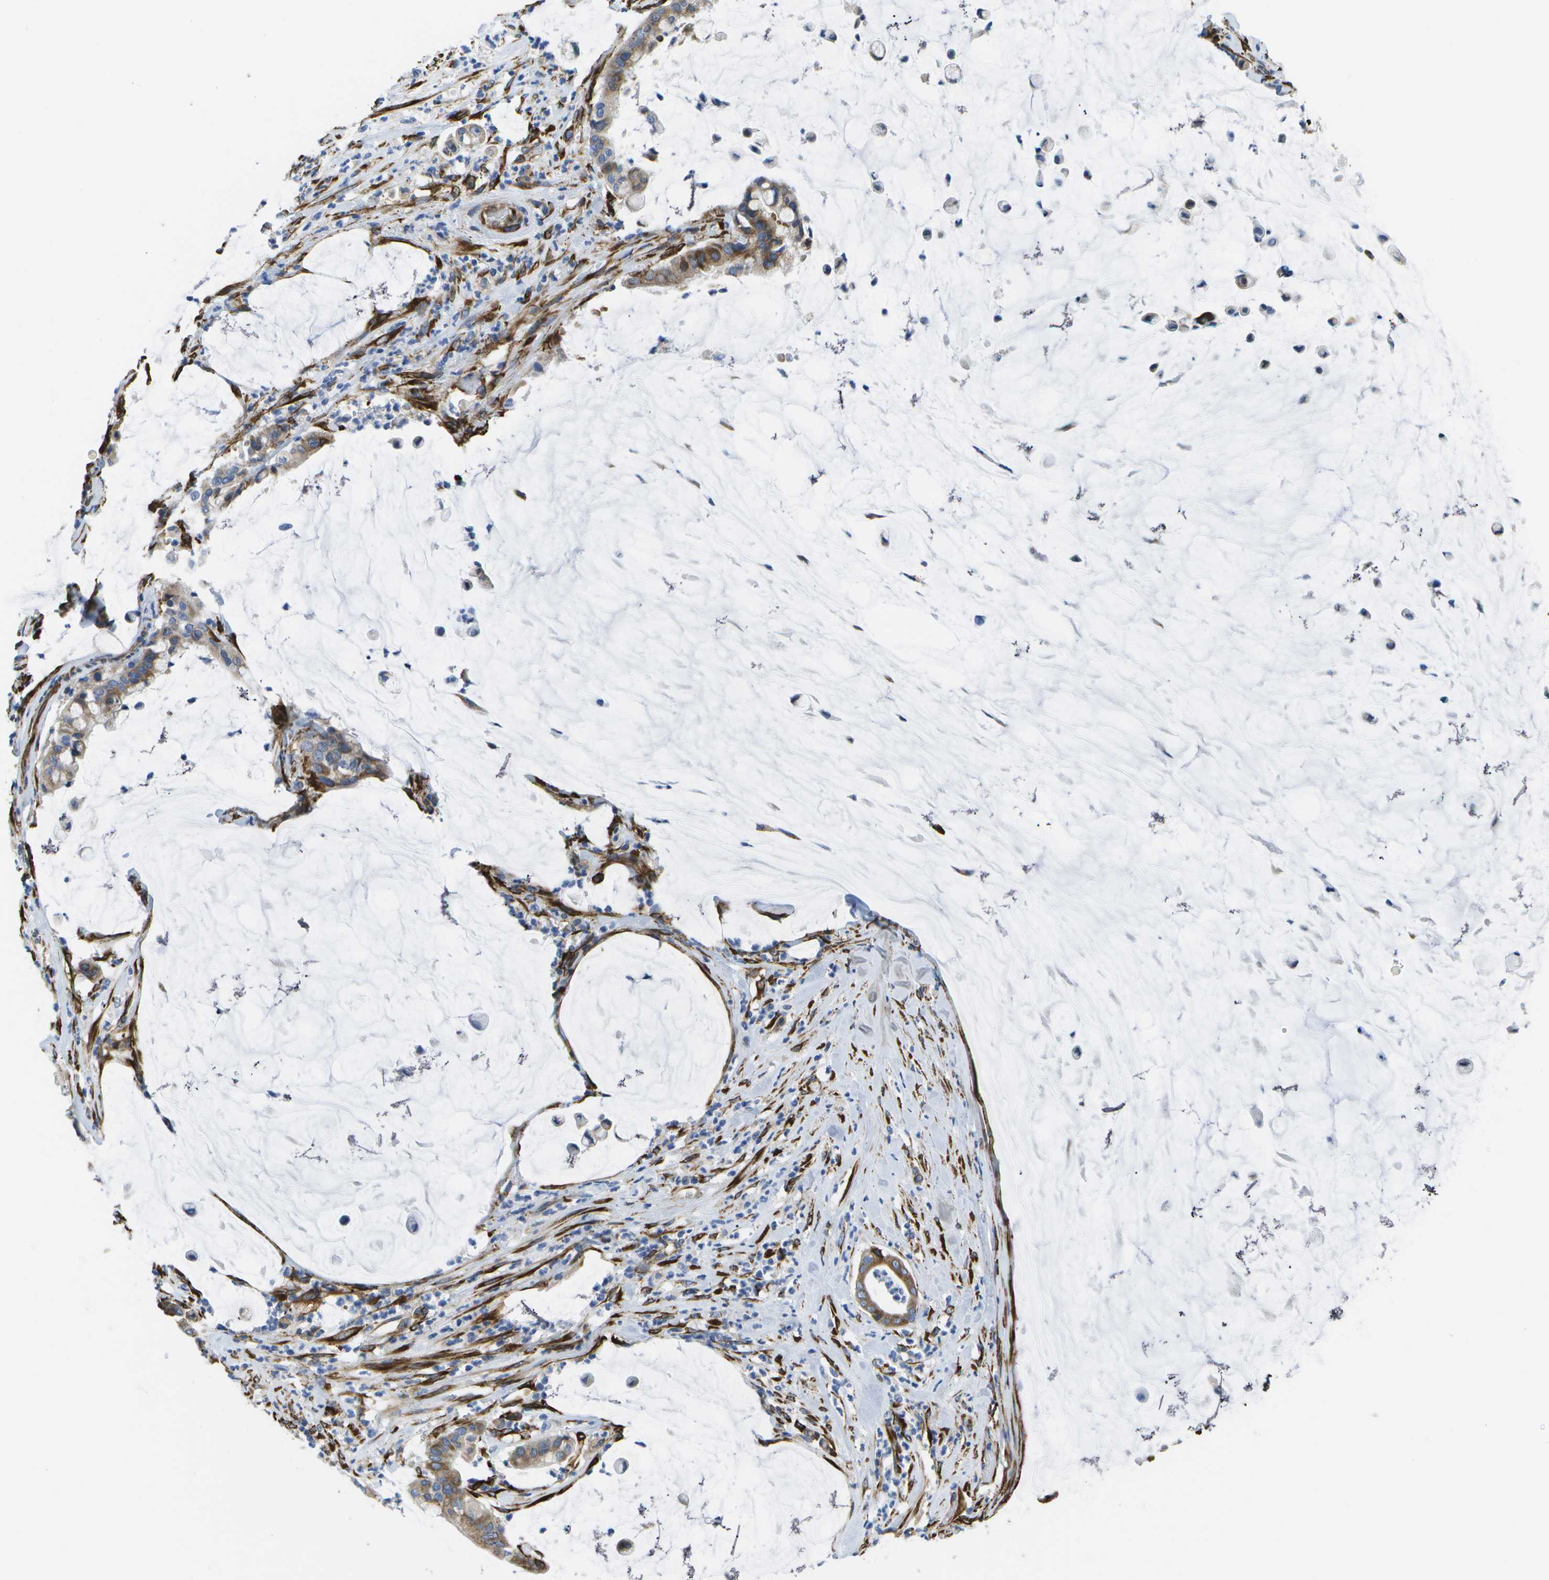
{"staining": {"intensity": "moderate", "quantity": ">75%", "location": "cytoplasmic/membranous"}, "tissue": "pancreatic cancer", "cell_type": "Tumor cells", "image_type": "cancer", "snomed": [{"axis": "morphology", "description": "Adenocarcinoma, NOS"}, {"axis": "topography", "description": "Pancreas"}], "caption": "Protein expression by immunohistochemistry (IHC) exhibits moderate cytoplasmic/membranous positivity in approximately >75% of tumor cells in adenocarcinoma (pancreatic).", "gene": "ZDHHC17", "patient": {"sex": "male", "age": 41}}